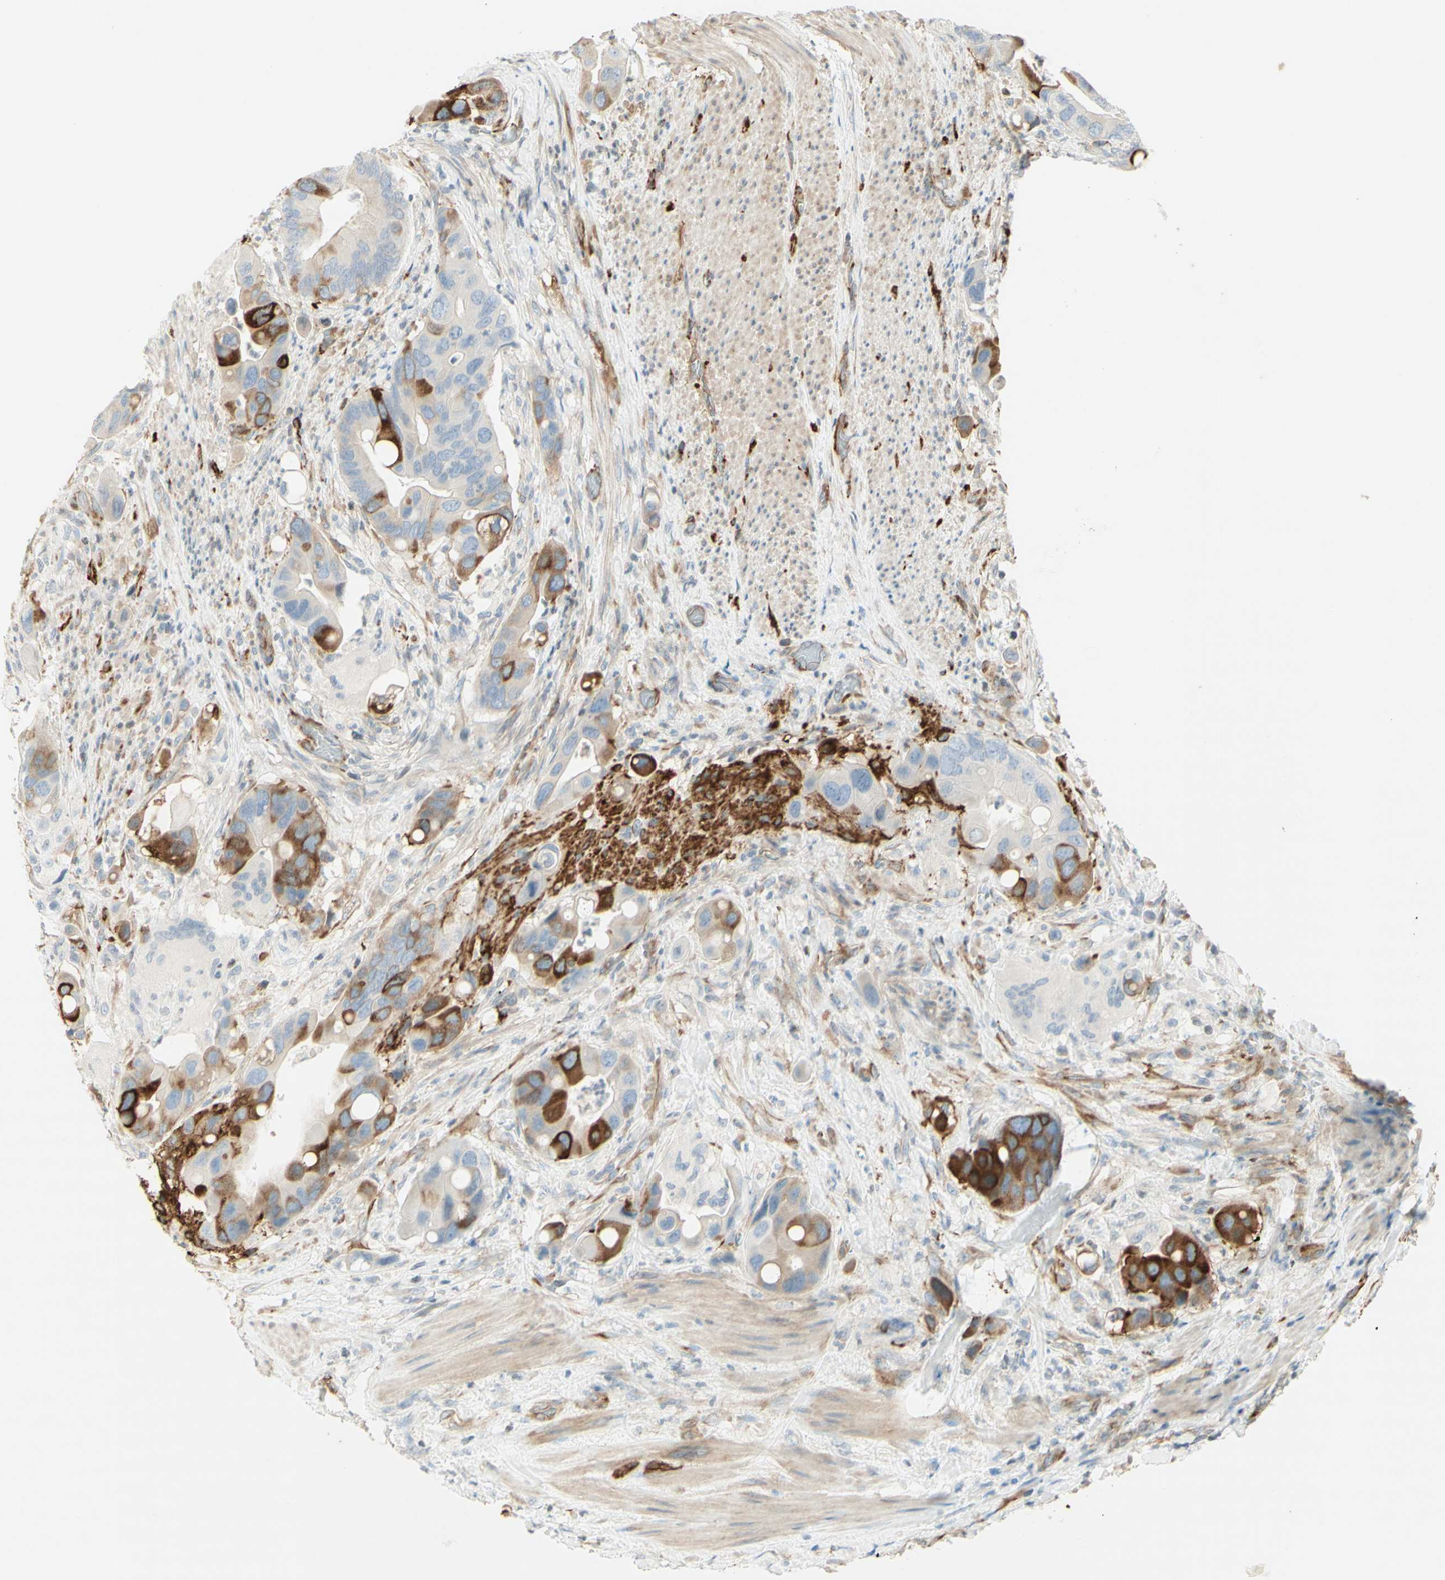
{"staining": {"intensity": "strong", "quantity": "<25%", "location": "cytoplasmic/membranous"}, "tissue": "colorectal cancer", "cell_type": "Tumor cells", "image_type": "cancer", "snomed": [{"axis": "morphology", "description": "Adenocarcinoma, NOS"}, {"axis": "topography", "description": "Rectum"}], "caption": "Human colorectal cancer (adenocarcinoma) stained with a protein marker displays strong staining in tumor cells.", "gene": "MAP1B", "patient": {"sex": "female", "age": 57}}